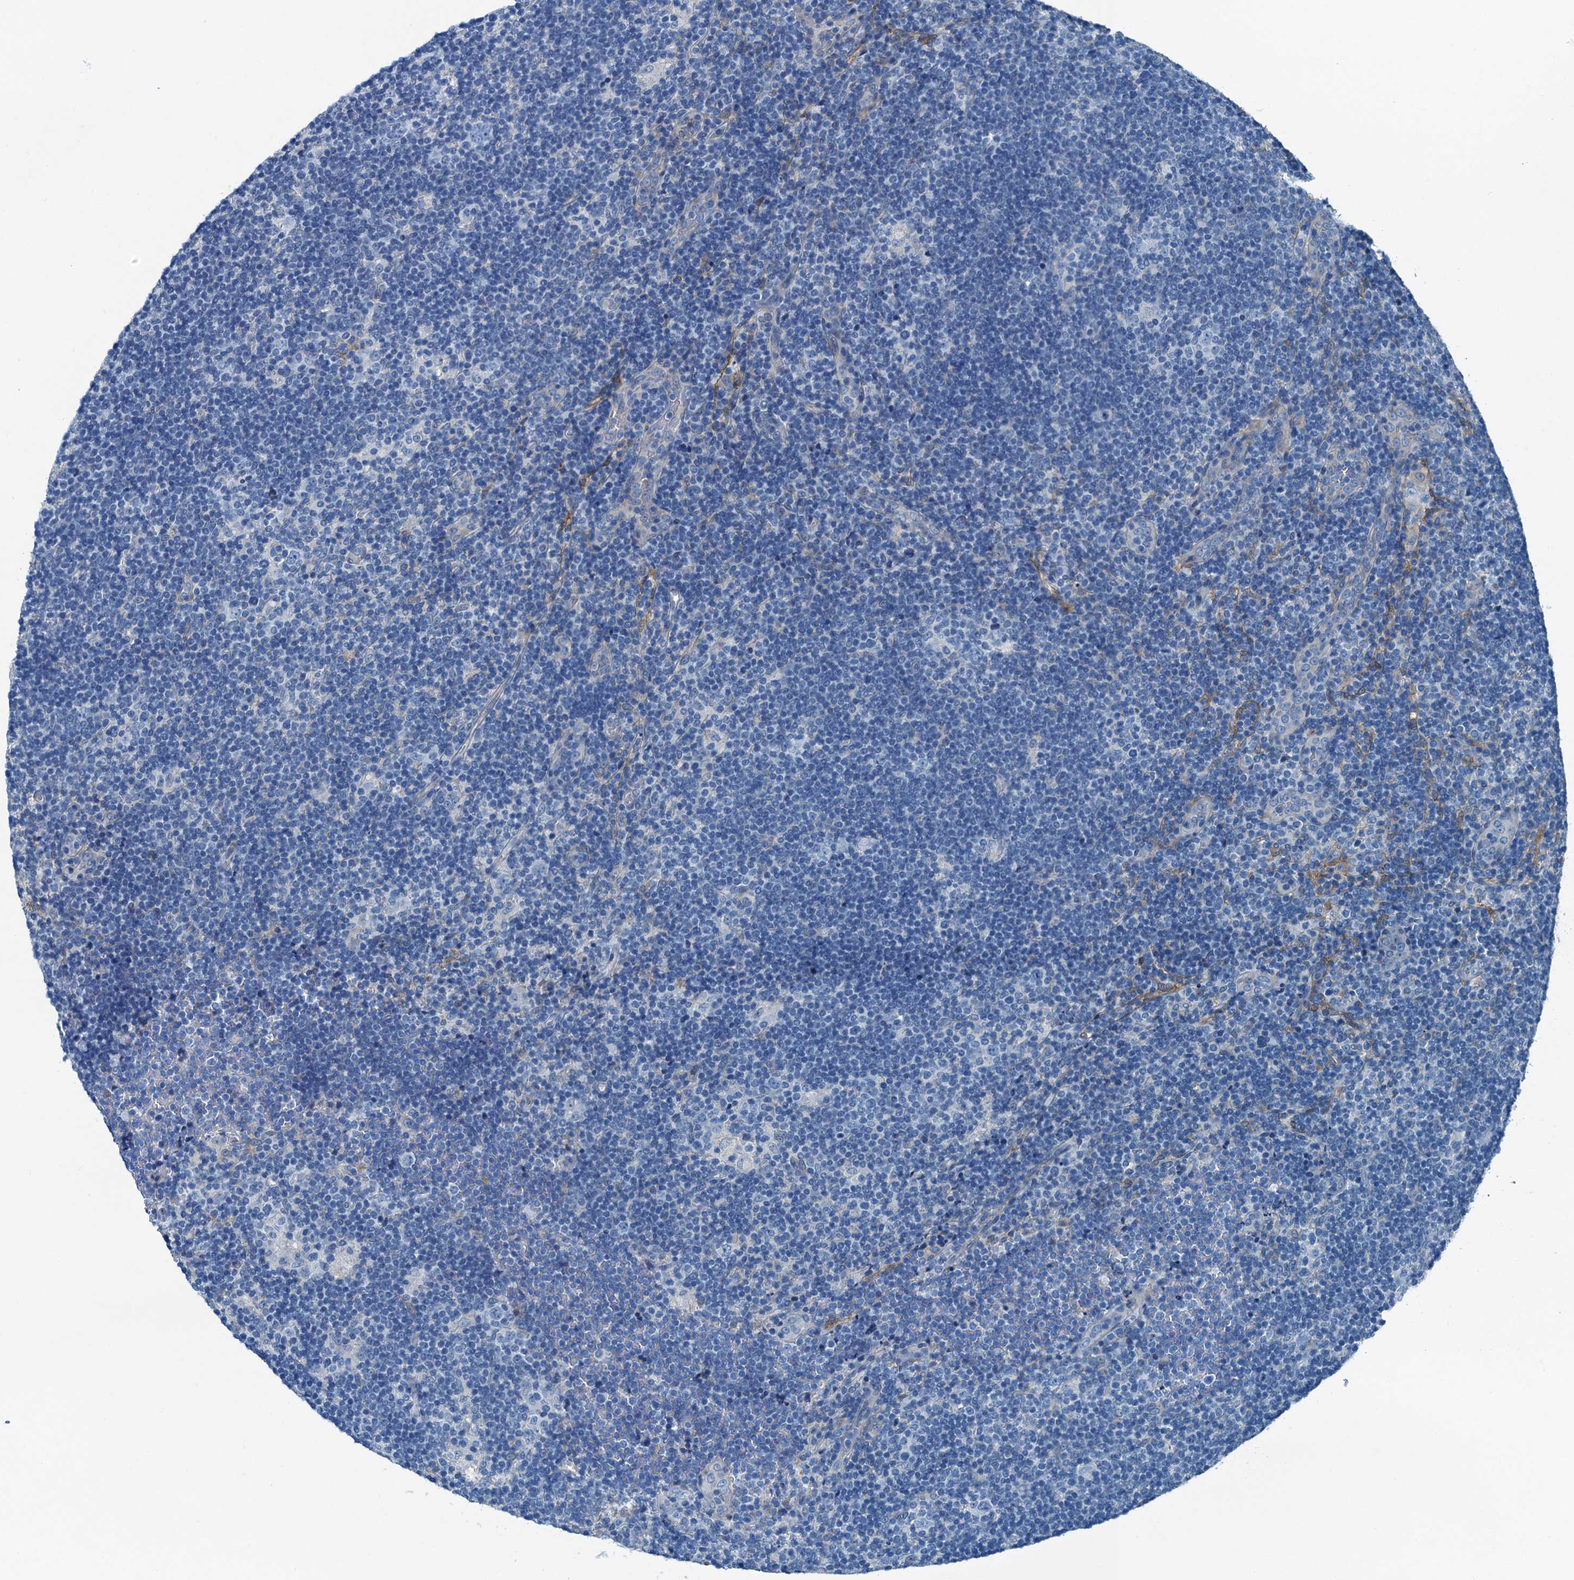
{"staining": {"intensity": "negative", "quantity": "none", "location": "none"}, "tissue": "lymphoma", "cell_type": "Tumor cells", "image_type": "cancer", "snomed": [{"axis": "morphology", "description": "Hodgkin's disease, NOS"}, {"axis": "topography", "description": "Lymph node"}], "caption": "Immunohistochemical staining of Hodgkin's disease reveals no significant staining in tumor cells.", "gene": "RAB3IL1", "patient": {"sex": "female", "age": 57}}